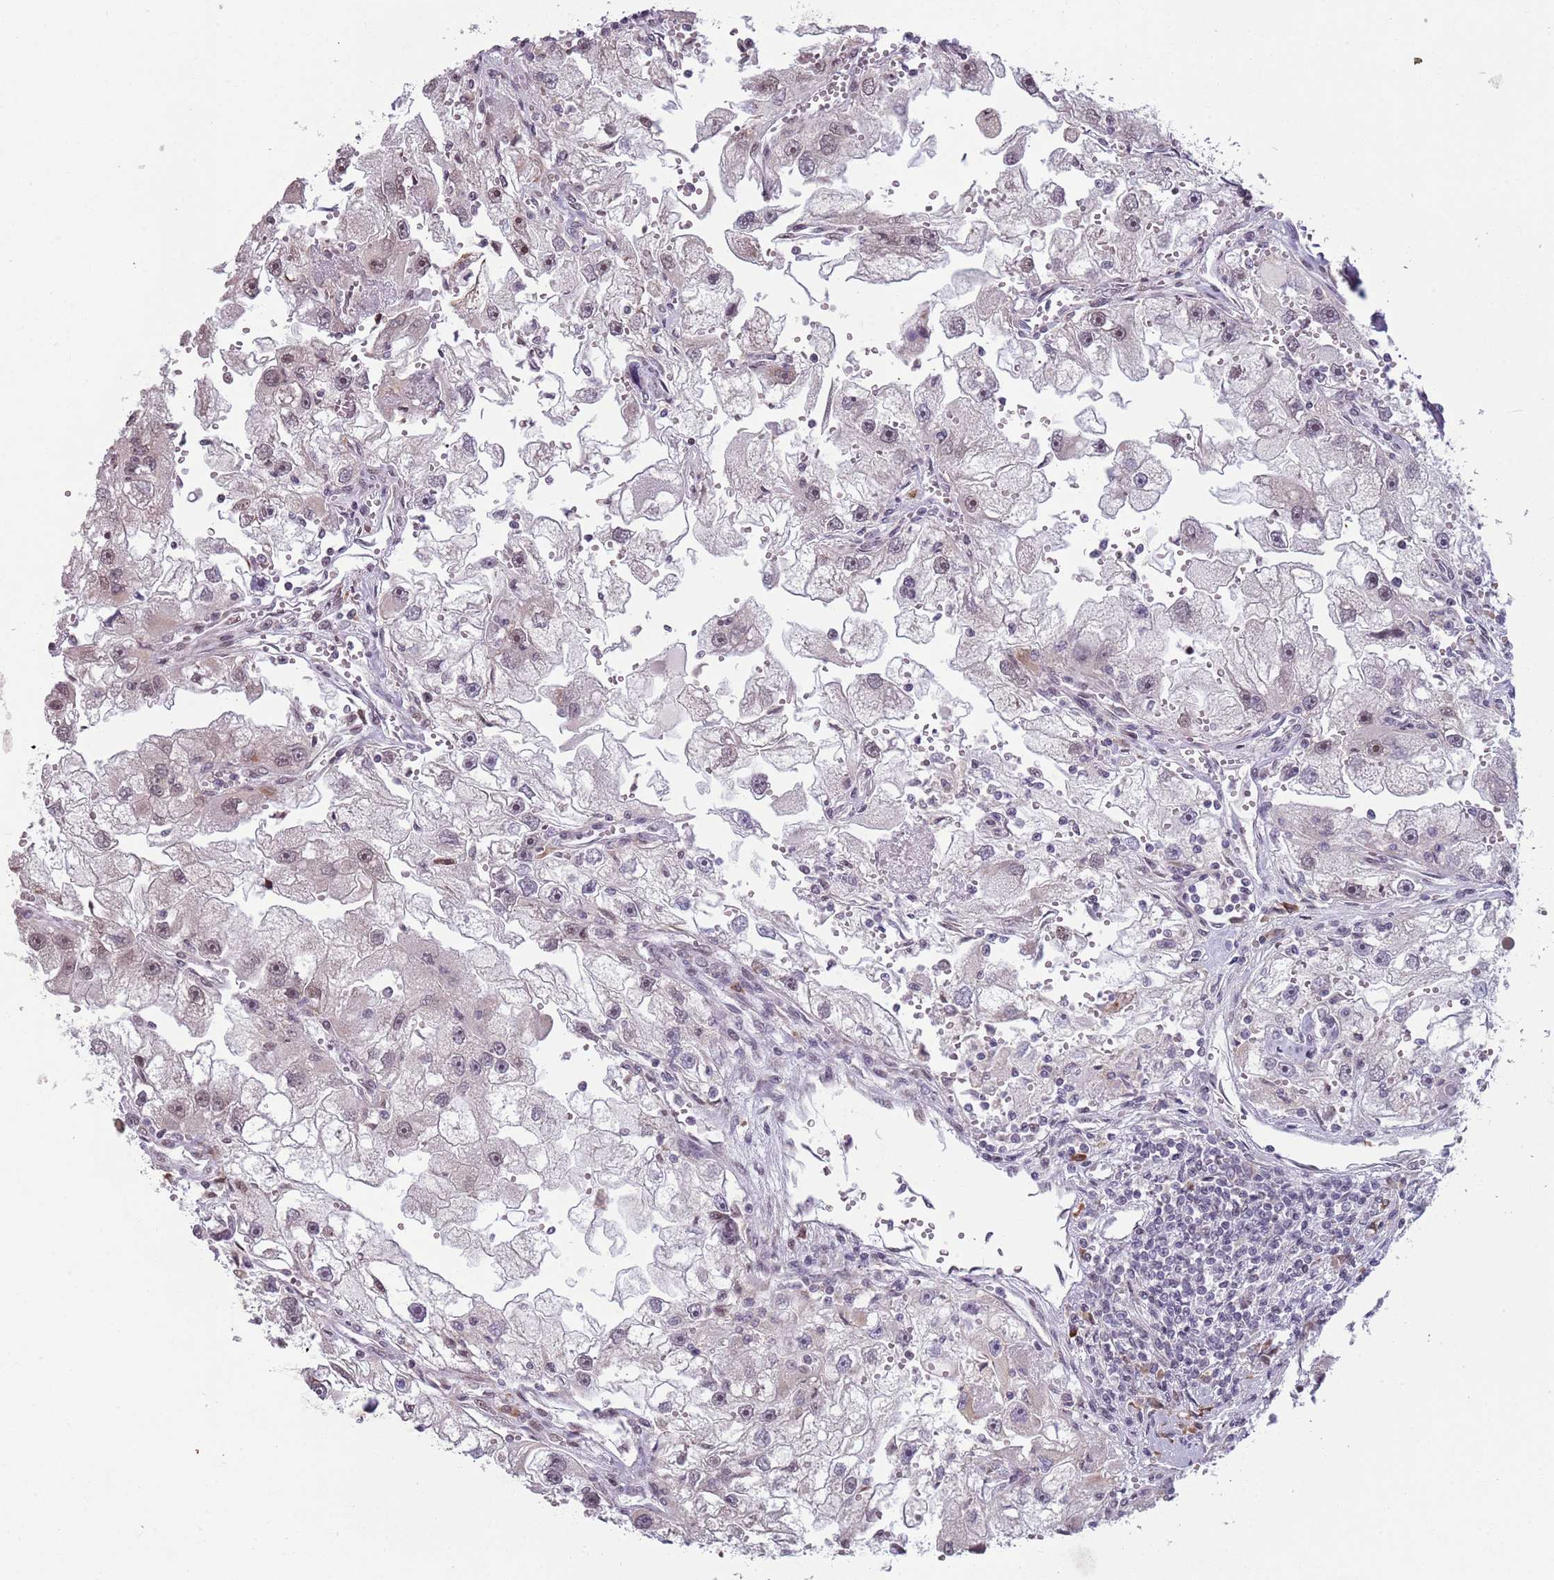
{"staining": {"intensity": "weak", "quantity": "<25%", "location": "nuclear"}, "tissue": "renal cancer", "cell_type": "Tumor cells", "image_type": "cancer", "snomed": [{"axis": "morphology", "description": "Adenocarcinoma, NOS"}, {"axis": "topography", "description": "Kidney"}], "caption": "Image shows no significant protein positivity in tumor cells of renal cancer (adenocarcinoma).", "gene": "BARD1", "patient": {"sex": "male", "age": 63}}